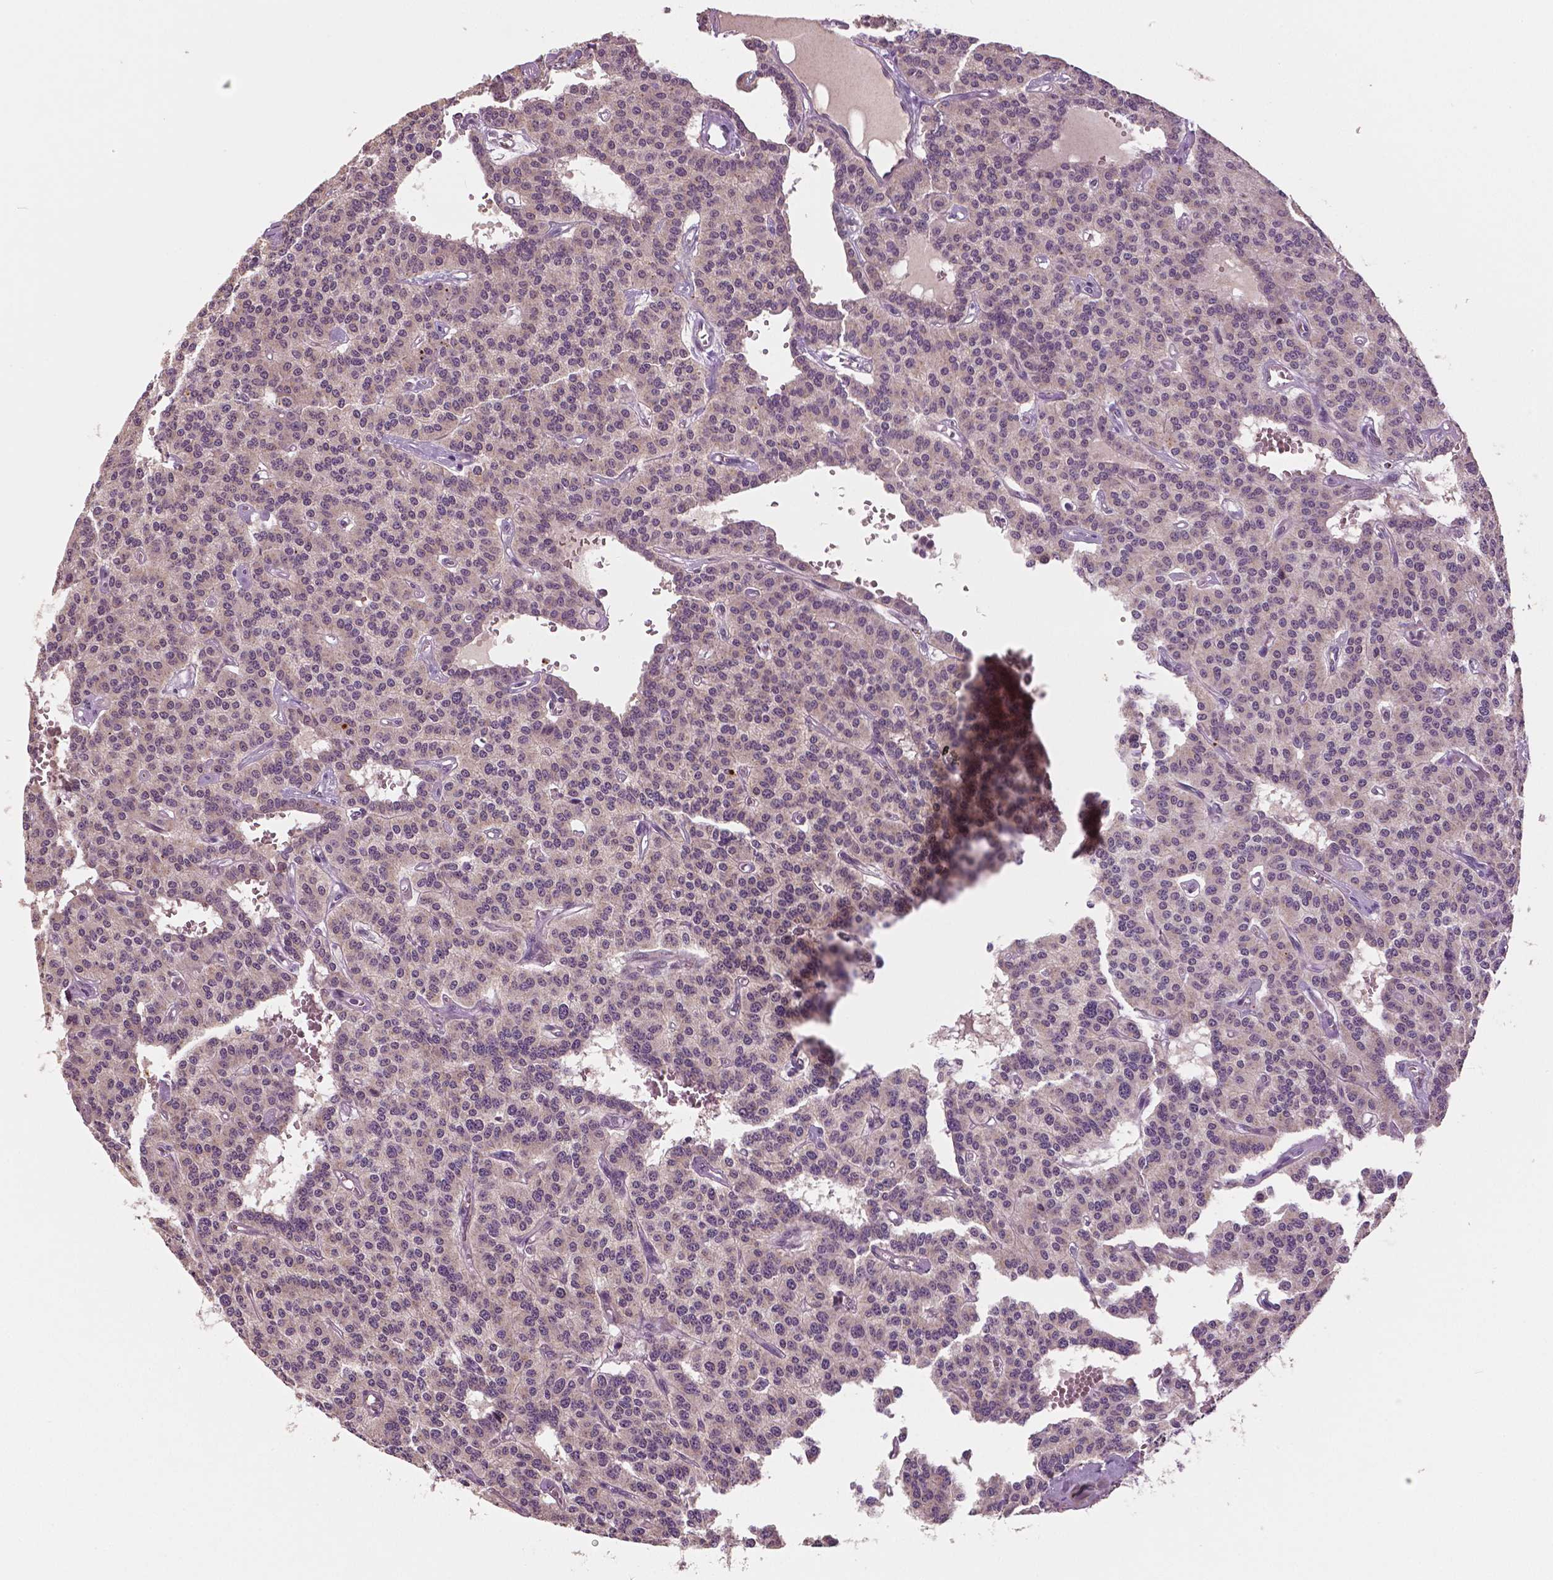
{"staining": {"intensity": "negative", "quantity": "none", "location": "none"}, "tissue": "carcinoid", "cell_type": "Tumor cells", "image_type": "cancer", "snomed": [{"axis": "morphology", "description": "Carcinoid, malignant, NOS"}, {"axis": "topography", "description": "Lung"}], "caption": "Protein analysis of carcinoid displays no significant staining in tumor cells. Brightfield microscopy of immunohistochemistry (IHC) stained with DAB (3,3'-diaminobenzidine) (brown) and hematoxylin (blue), captured at high magnification.", "gene": "MKI67", "patient": {"sex": "female", "age": 71}}